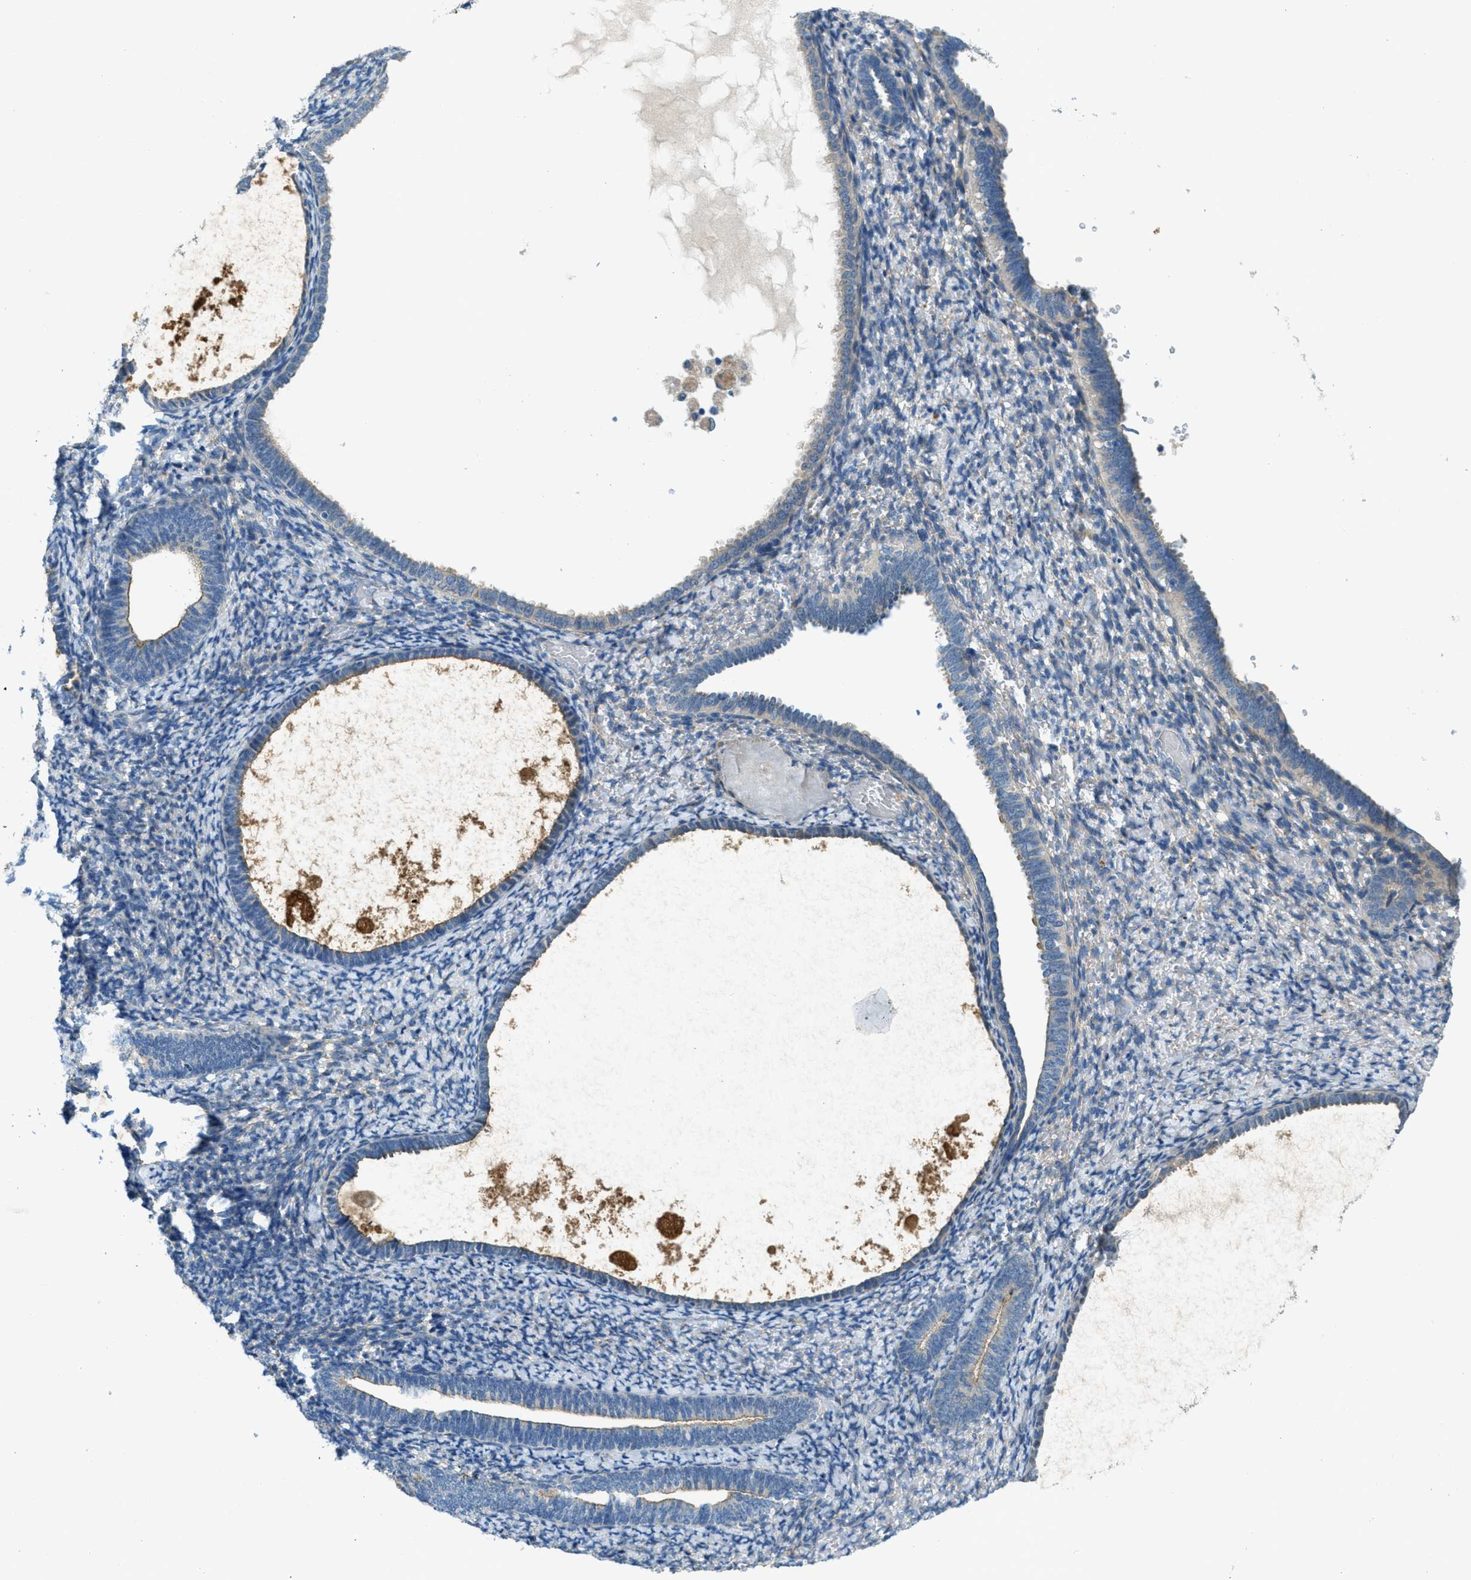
{"staining": {"intensity": "negative", "quantity": "none", "location": "none"}, "tissue": "endometrium", "cell_type": "Cells in endometrial stroma", "image_type": "normal", "snomed": [{"axis": "morphology", "description": "Normal tissue, NOS"}, {"axis": "topography", "description": "Endometrium"}], "caption": "This is an immunohistochemistry (IHC) image of benign endometrium. There is no expression in cells in endometrial stroma.", "gene": "SNX14", "patient": {"sex": "female", "age": 66}}